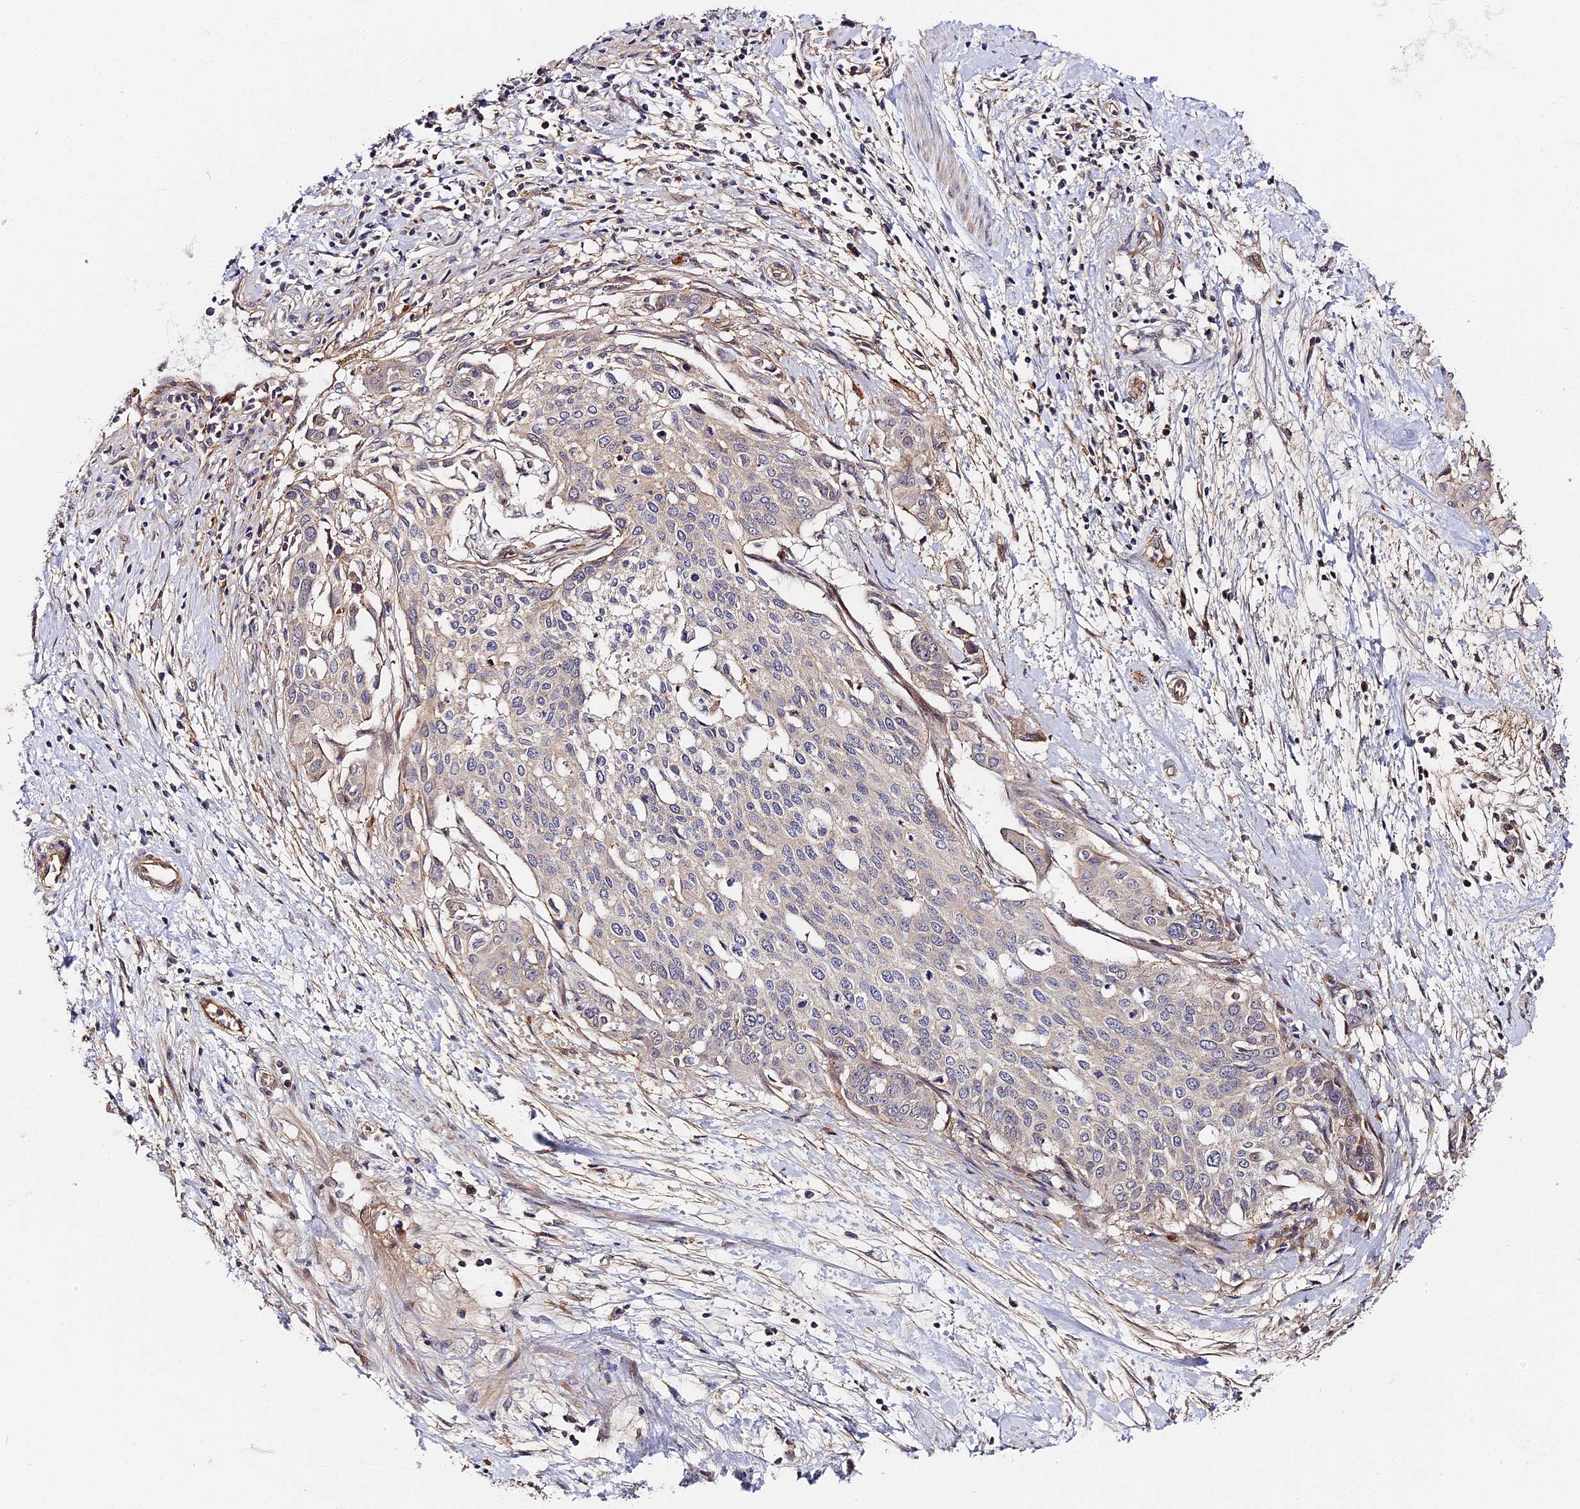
{"staining": {"intensity": "negative", "quantity": "none", "location": "none"}, "tissue": "cervical cancer", "cell_type": "Tumor cells", "image_type": "cancer", "snomed": [{"axis": "morphology", "description": "Squamous cell carcinoma, NOS"}, {"axis": "topography", "description": "Cervix"}], "caption": "High power microscopy image of an IHC histopathology image of cervical squamous cell carcinoma, revealing no significant expression in tumor cells. (Stains: DAB (3,3'-diaminobenzidine) immunohistochemistry (IHC) with hematoxylin counter stain, Microscopy: brightfield microscopy at high magnification).", "gene": "MISP3", "patient": {"sex": "female", "age": 44}}